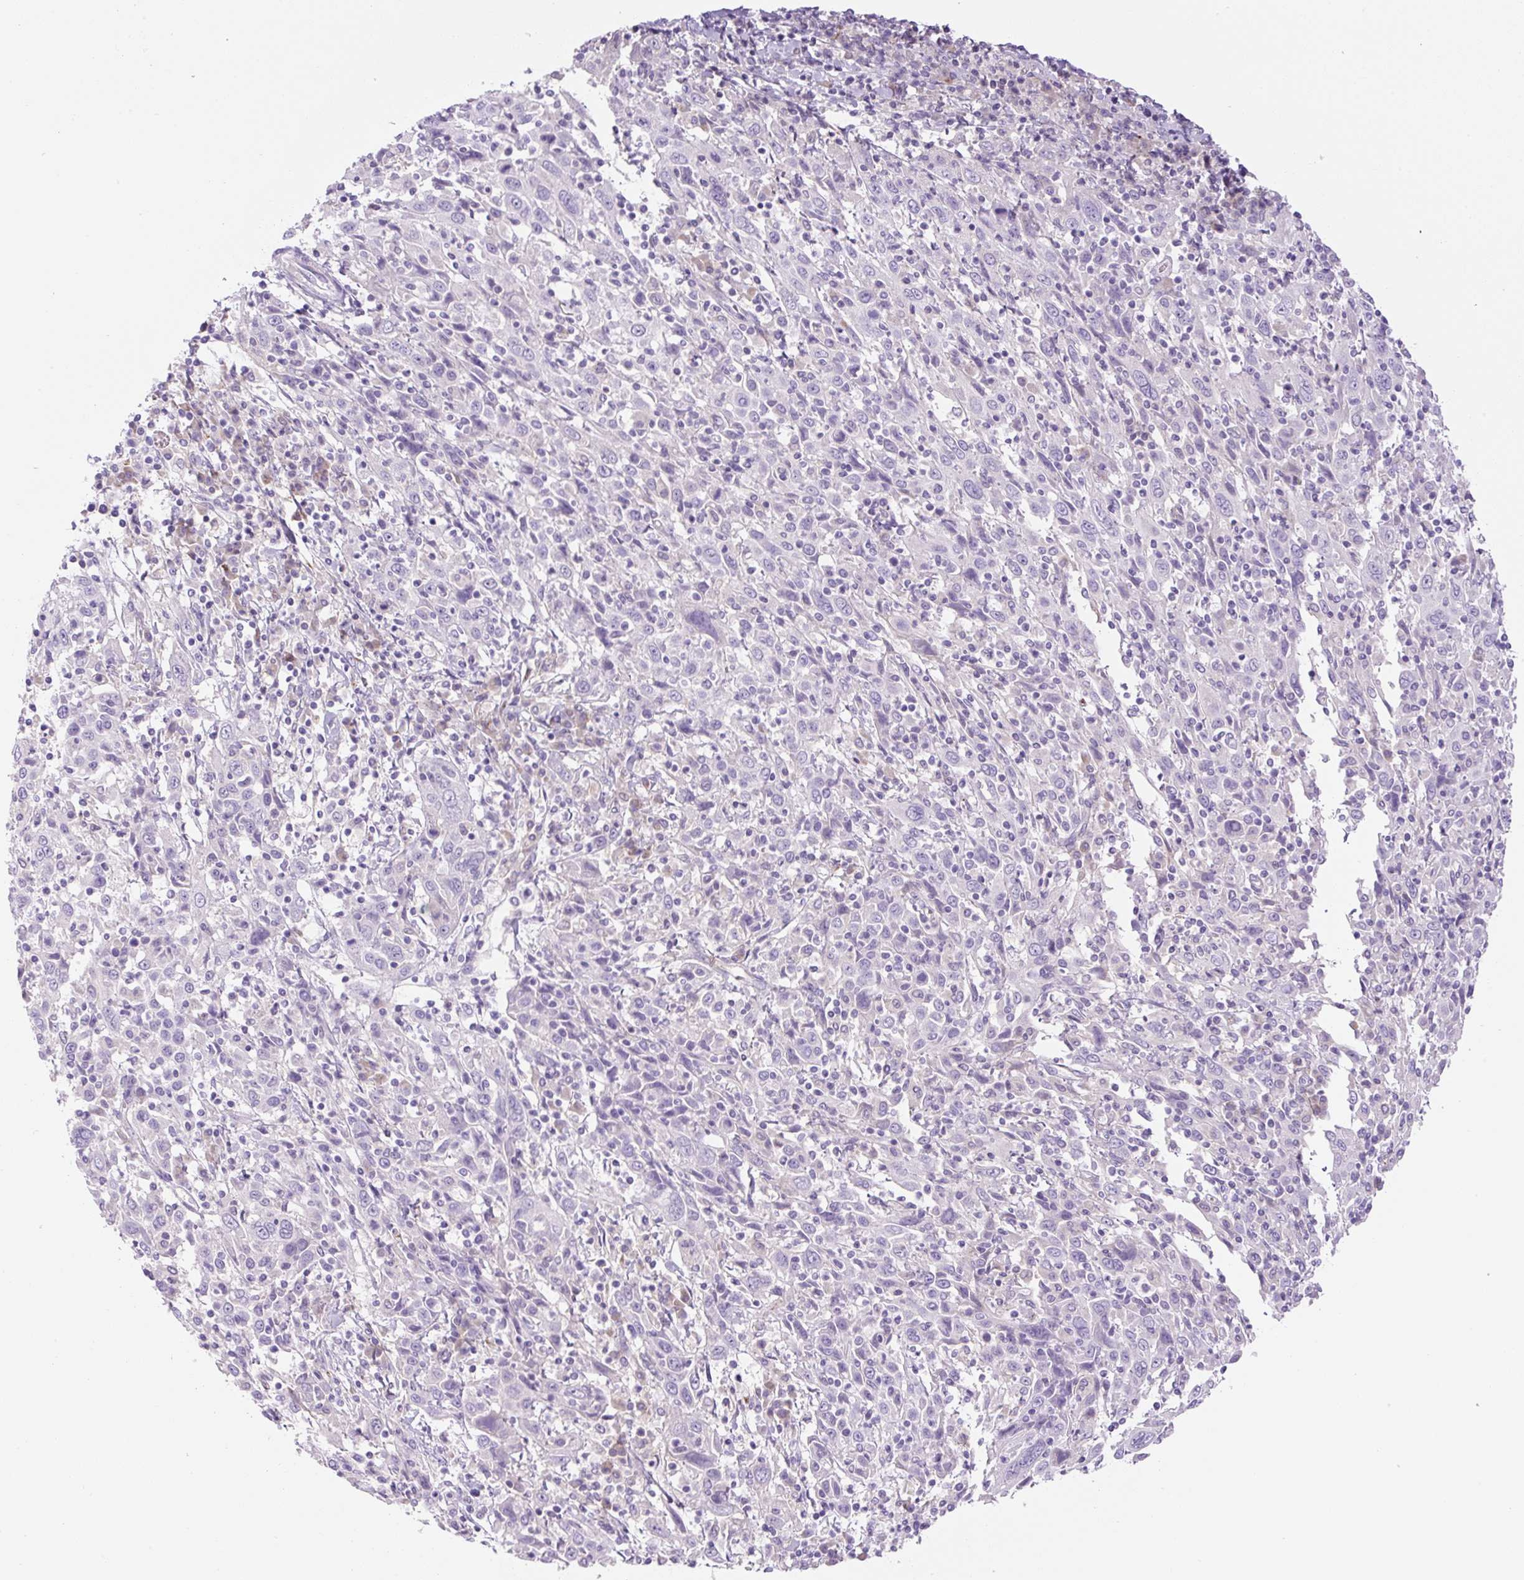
{"staining": {"intensity": "negative", "quantity": "none", "location": "none"}, "tissue": "cervical cancer", "cell_type": "Tumor cells", "image_type": "cancer", "snomed": [{"axis": "morphology", "description": "Squamous cell carcinoma, NOS"}, {"axis": "topography", "description": "Cervix"}], "caption": "This photomicrograph is of squamous cell carcinoma (cervical) stained with IHC to label a protein in brown with the nuclei are counter-stained blue. There is no positivity in tumor cells.", "gene": "RSPO4", "patient": {"sex": "female", "age": 46}}